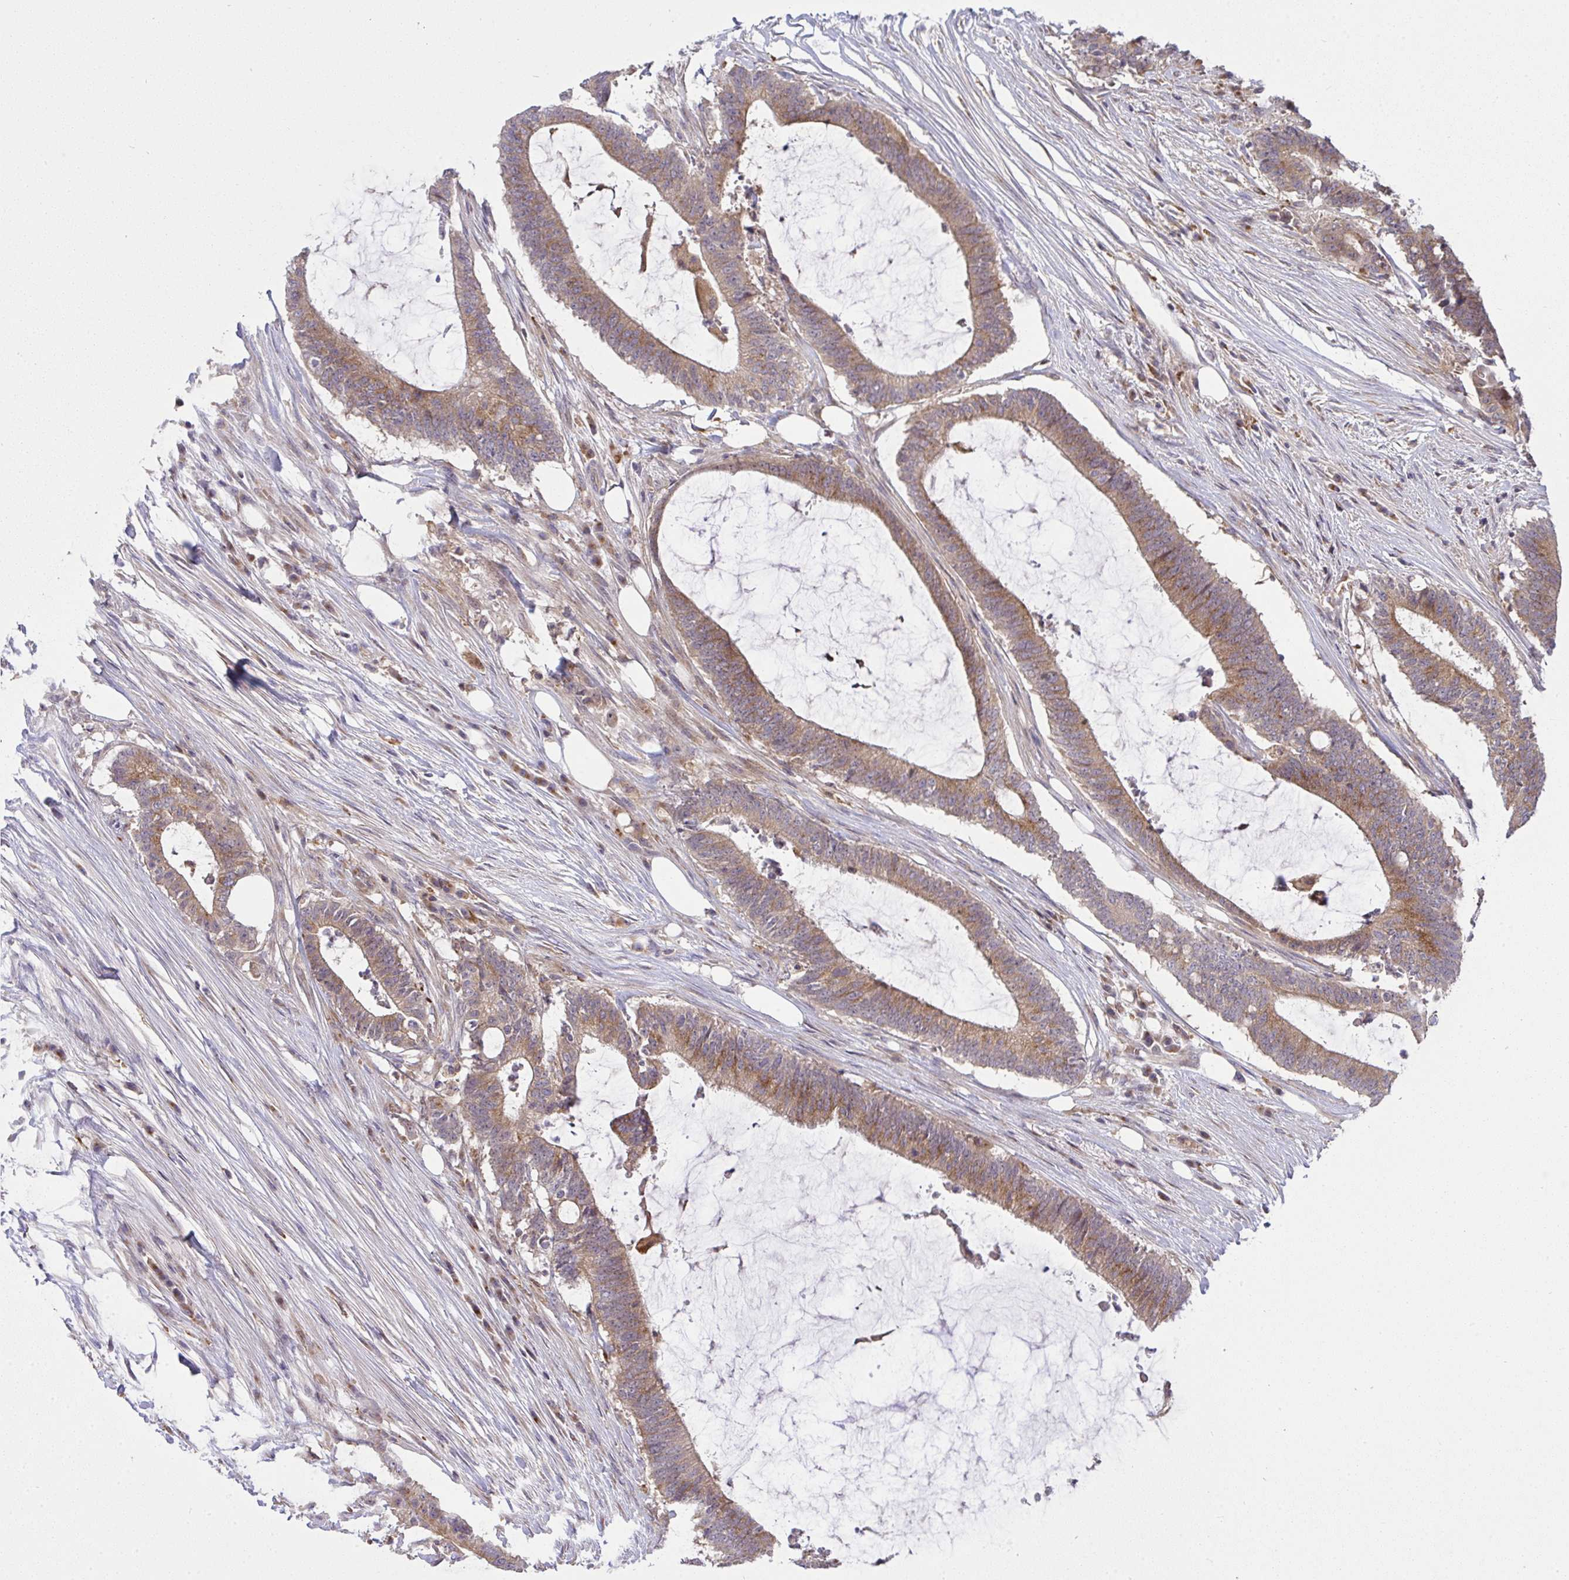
{"staining": {"intensity": "moderate", "quantity": ">75%", "location": "cytoplasmic/membranous"}, "tissue": "colorectal cancer", "cell_type": "Tumor cells", "image_type": "cancer", "snomed": [{"axis": "morphology", "description": "Adenocarcinoma, NOS"}, {"axis": "topography", "description": "Colon"}], "caption": "This is an image of IHC staining of adenocarcinoma (colorectal), which shows moderate positivity in the cytoplasmic/membranous of tumor cells.", "gene": "SLC9A6", "patient": {"sex": "female", "age": 43}}